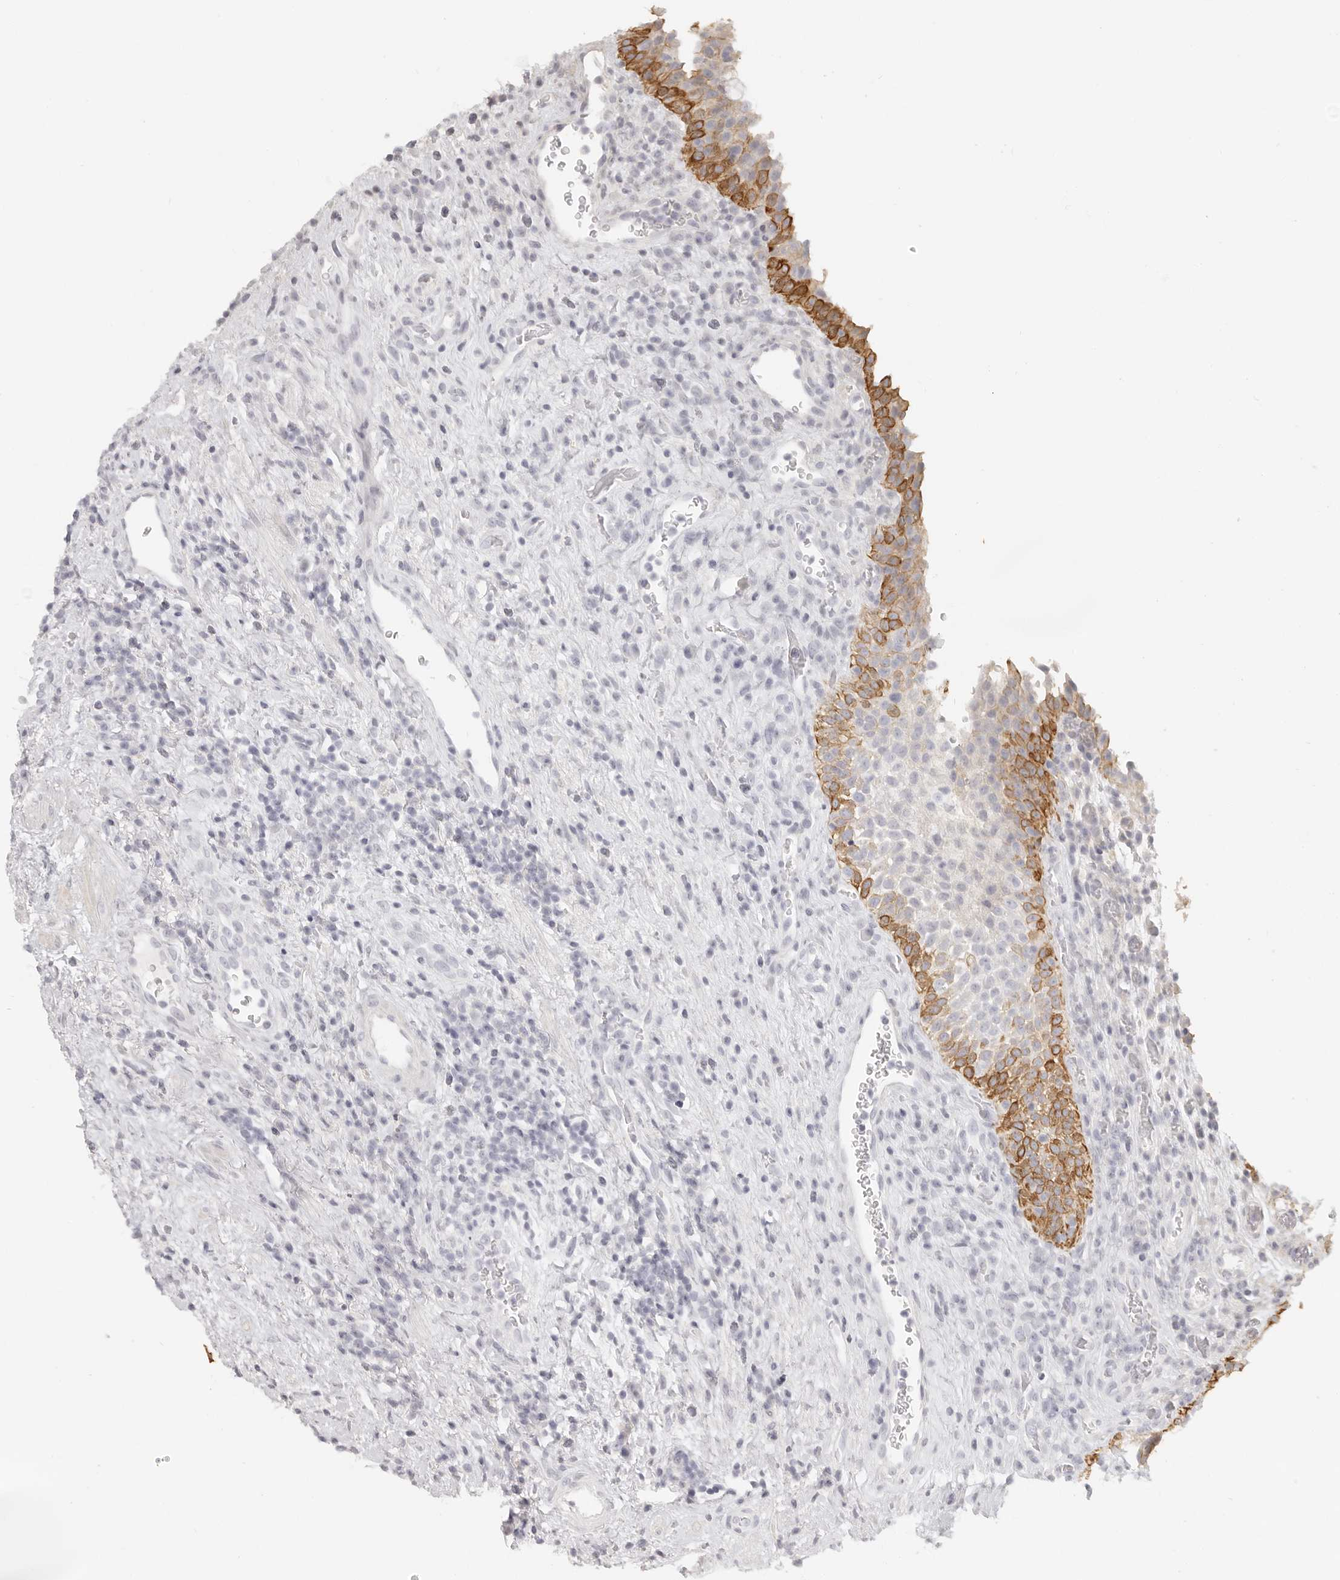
{"staining": {"intensity": "moderate", "quantity": "25%-75%", "location": "cytoplasmic/membranous"}, "tissue": "urinary bladder", "cell_type": "Urothelial cells", "image_type": "normal", "snomed": [{"axis": "morphology", "description": "Normal tissue, NOS"}, {"axis": "morphology", "description": "Inflammation, NOS"}, {"axis": "topography", "description": "Urinary bladder"}], "caption": "IHC of normal urinary bladder displays medium levels of moderate cytoplasmic/membranous expression in approximately 25%-75% of urothelial cells. (DAB IHC with brightfield microscopy, high magnification).", "gene": "RXFP1", "patient": {"sex": "female", "age": 75}}